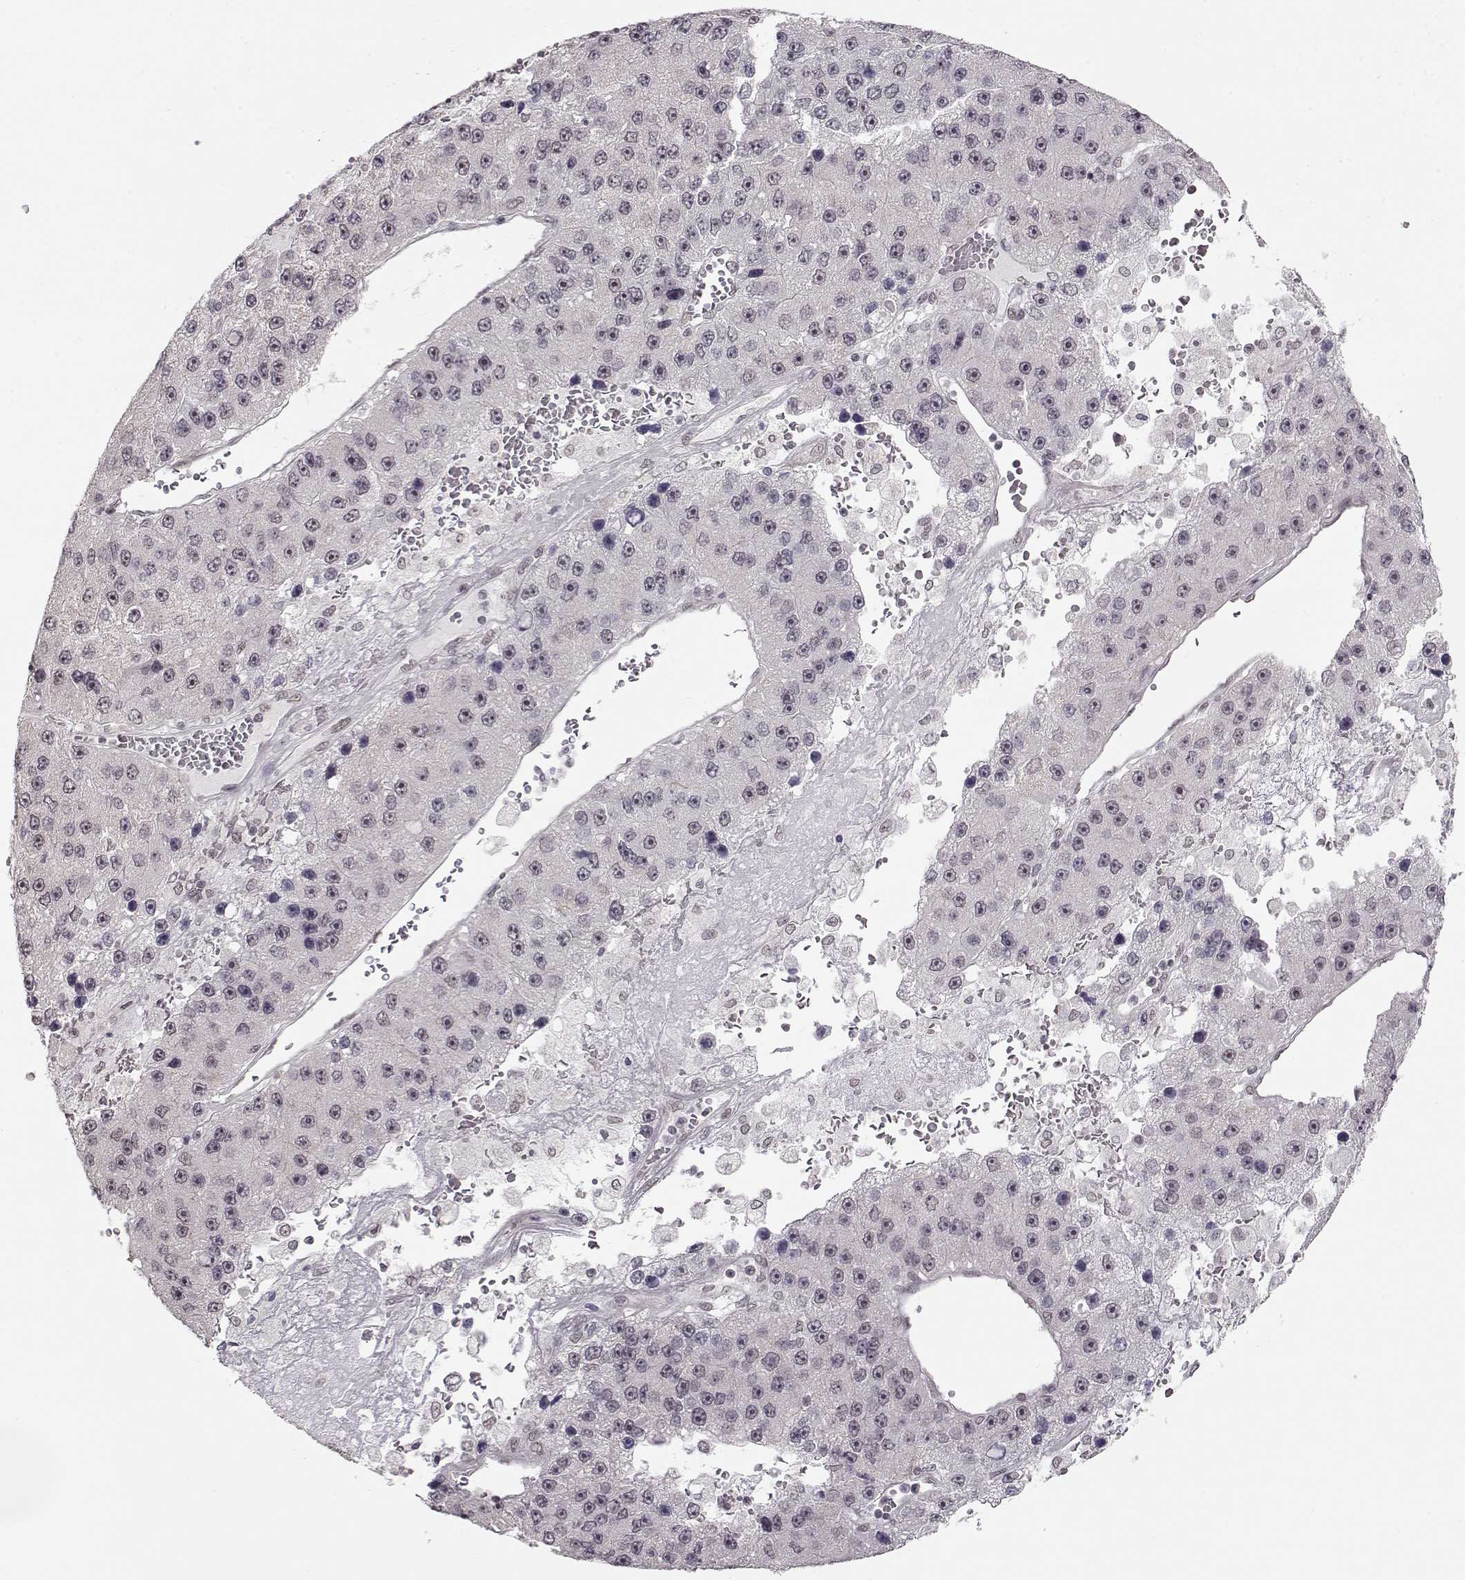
{"staining": {"intensity": "negative", "quantity": "none", "location": "none"}, "tissue": "liver cancer", "cell_type": "Tumor cells", "image_type": "cancer", "snomed": [{"axis": "morphology", "description": "Carcinoma, Hepatocellular, NOS"}, {"axis": "topography", "description": "Liver"}], "caption": "A histopathology image of human liver hepatocellular carcinoma is negative for staining in tumor cells.", "gene": "PCP4", "patient": {"sex": "female", "age": 73}}